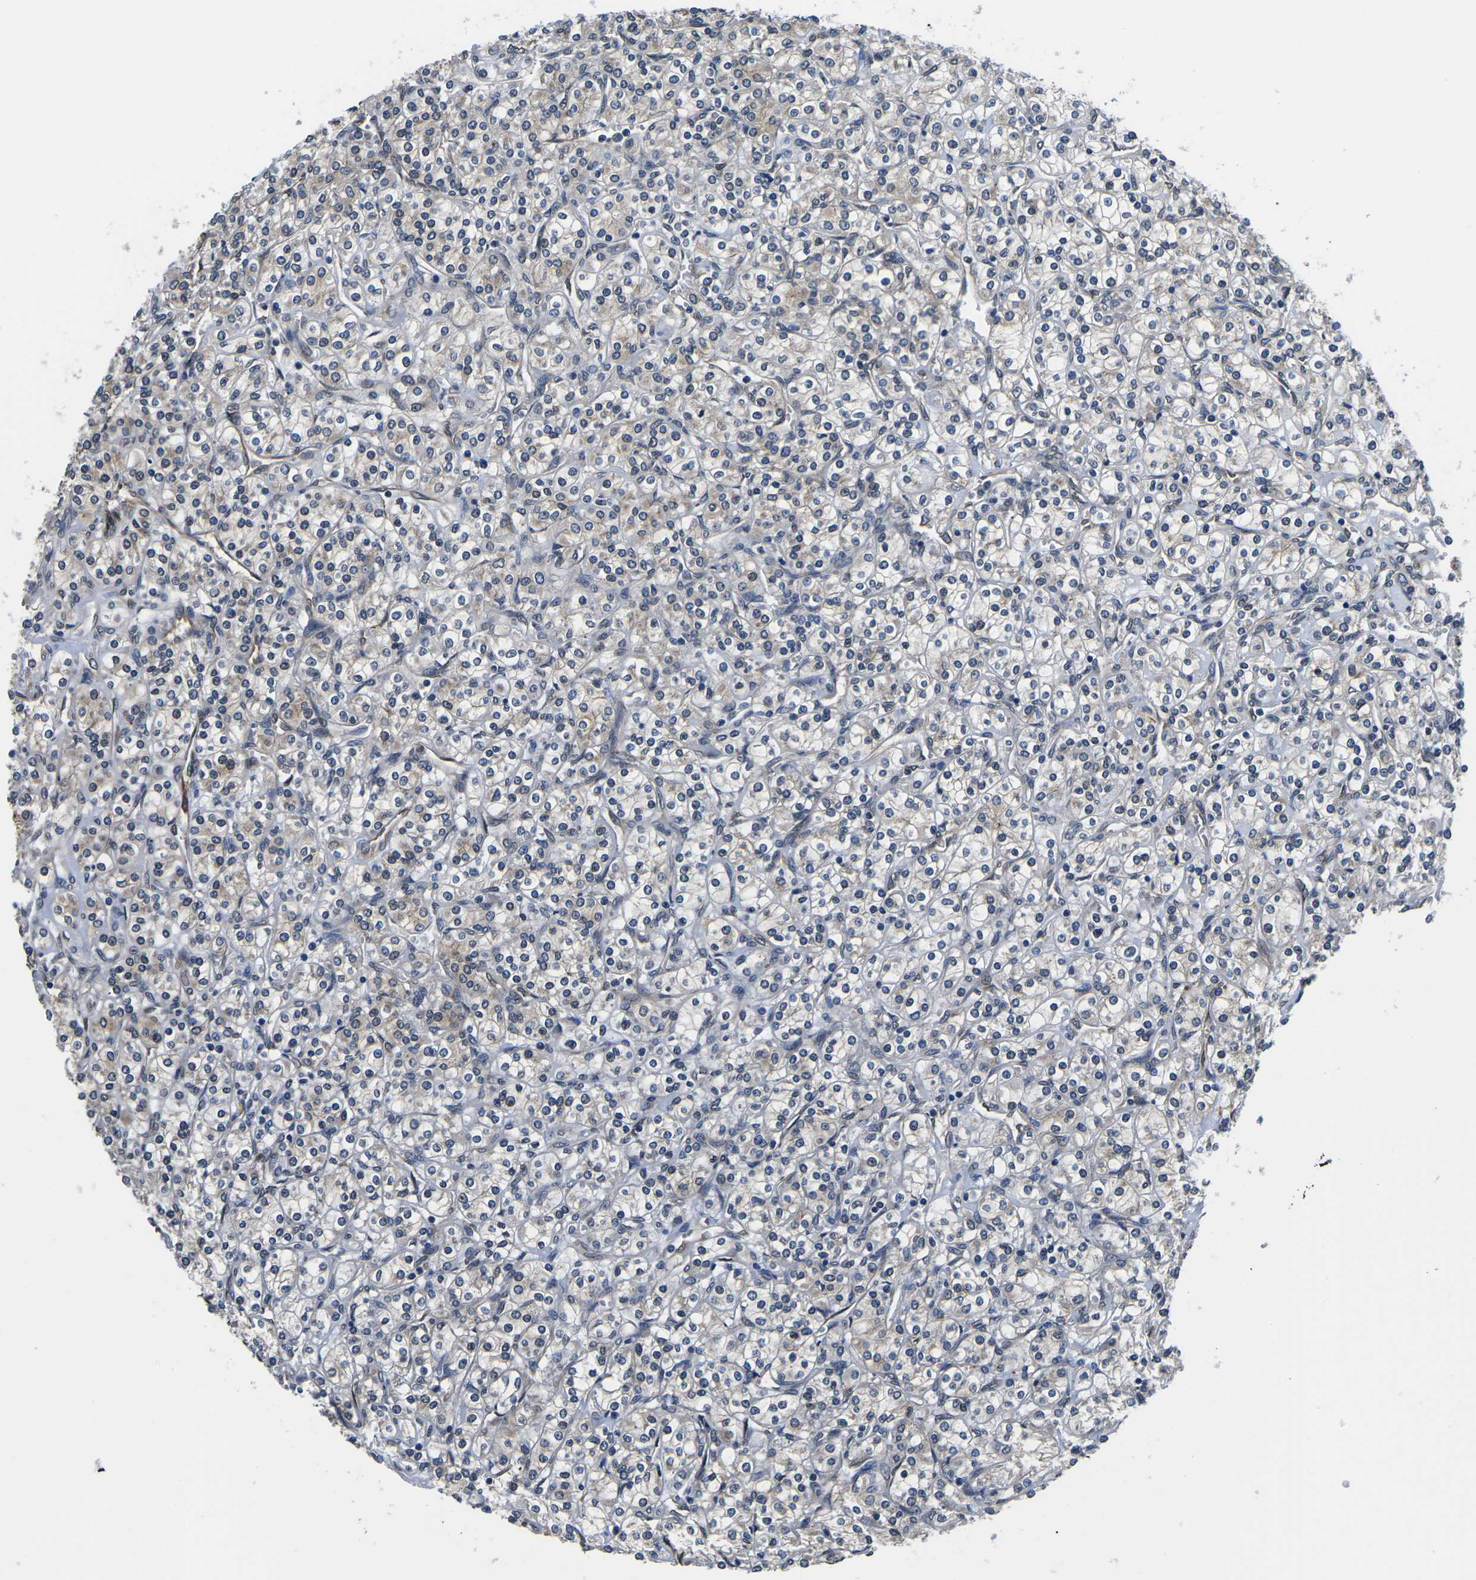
{"staining": {"intensity": "weak", "quantity": "<25%", "location": "cytoplasmic/membranous"}, "tissue": "renal cancer", "cell_type": "Tumor cells", "image_type": "cancer", "snomed": [{"axis": "morphology", "description": "Adenocarcinoma, NOS"}, {"axis": "topography", "description": "Kidney"}], "caption": "An image of human renal cancer is negative for staining in tumor cells.", "gene": "SNX10", "patient": {"sex": "male", "age": 77}}